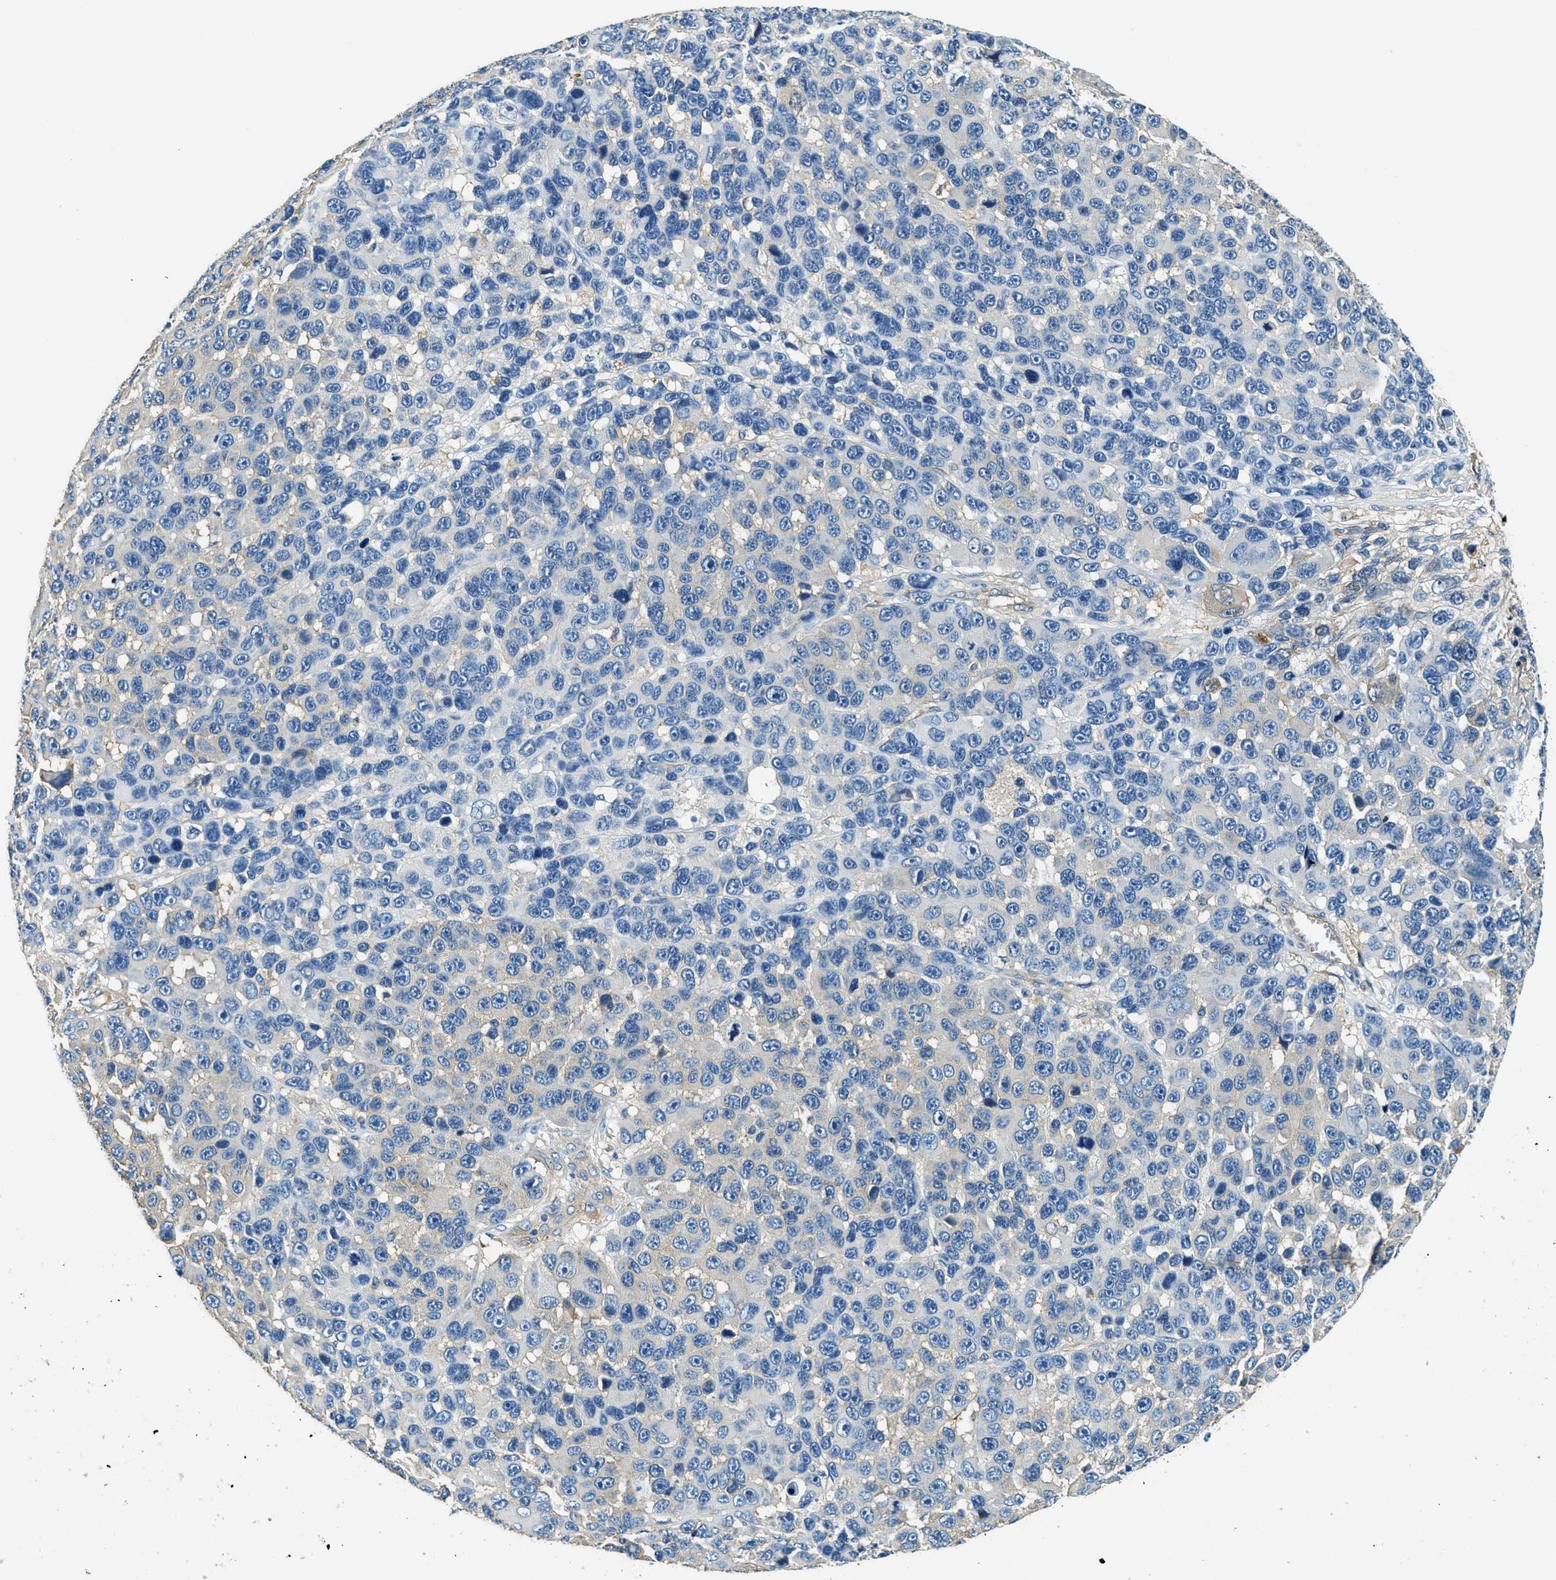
{"staining": {"intensity": "weak", "quantity": "<25%", "location": "cytoplasmic/membranous"}, "tissue": "melanoma", "cell_type": "Tumor cells", "image_type": "cancer", "snomed": [{"axis": "morphology", "description": "Malignant melanoma, NOS"}, {"axis": "topography", "description": "Skin"}], "caption": "Immunohistochemical staining of human melanoma demonstrates no significant positivity in tumor cells. (DAB (3,3'-diaminobenzidine) IHC, high magnification).", "gene": "TWF1", "patient": {"sex": "male", "age": 53}}